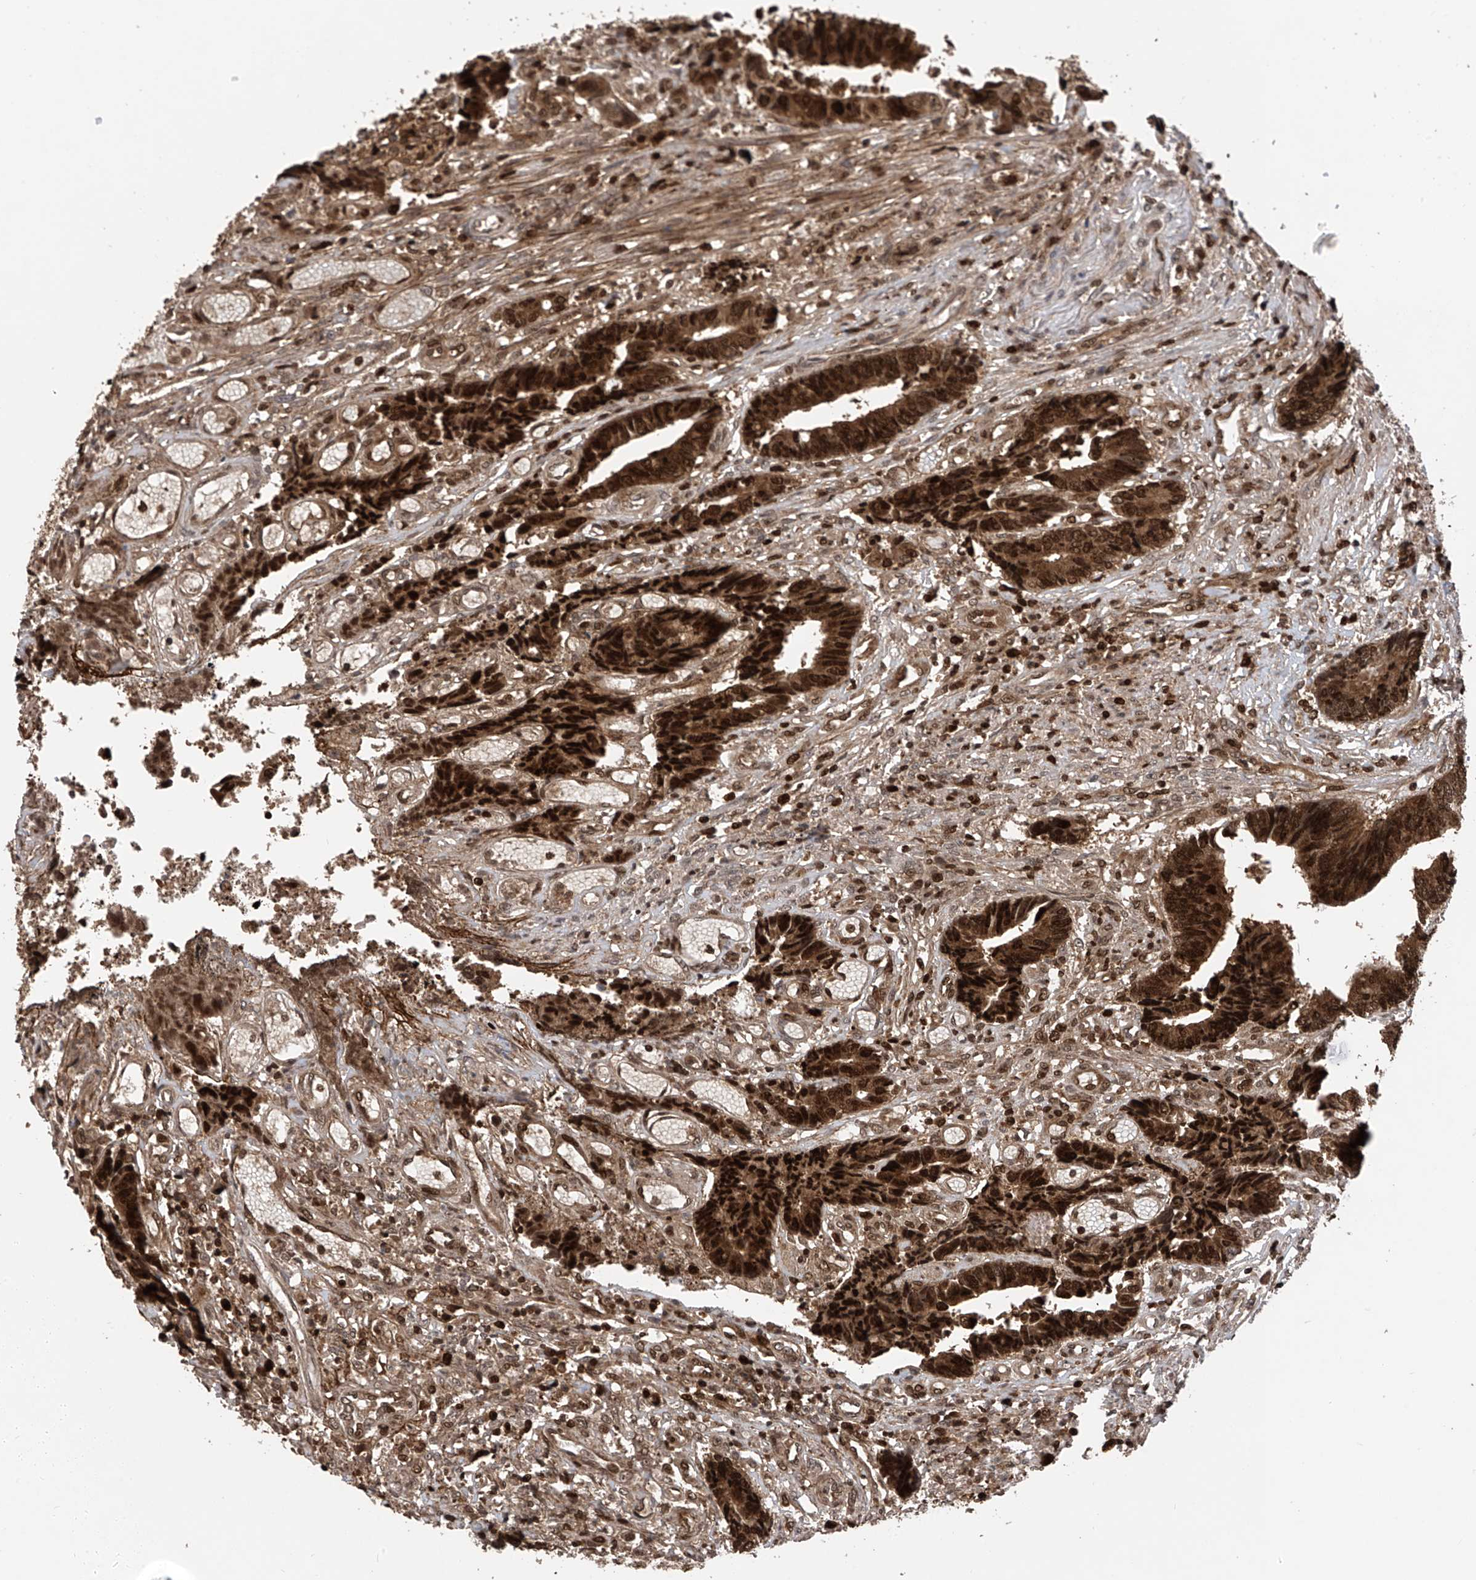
{"staining": {"intensity": "strong", "quantity": ">75%", "location": "cytoplasmic/membranous,nuclear"}, "tissue": "colorectal cancer", "cell_type": "Tumor cells", "image_type": "cancer", "snomed": [{"axis": "morphology", "description": "Adenocarcinoma, NOS"}, {"axis": "topography", "description": "Rectum"}], "caption": "Colorectal adenocarcinoma tissue demonstrates strong cytoplasmic/membranous and nuclear staining in about >75% of tumor cells", "gene": "DNAJC9", "patient": {"sex": "male", "age": 84}}